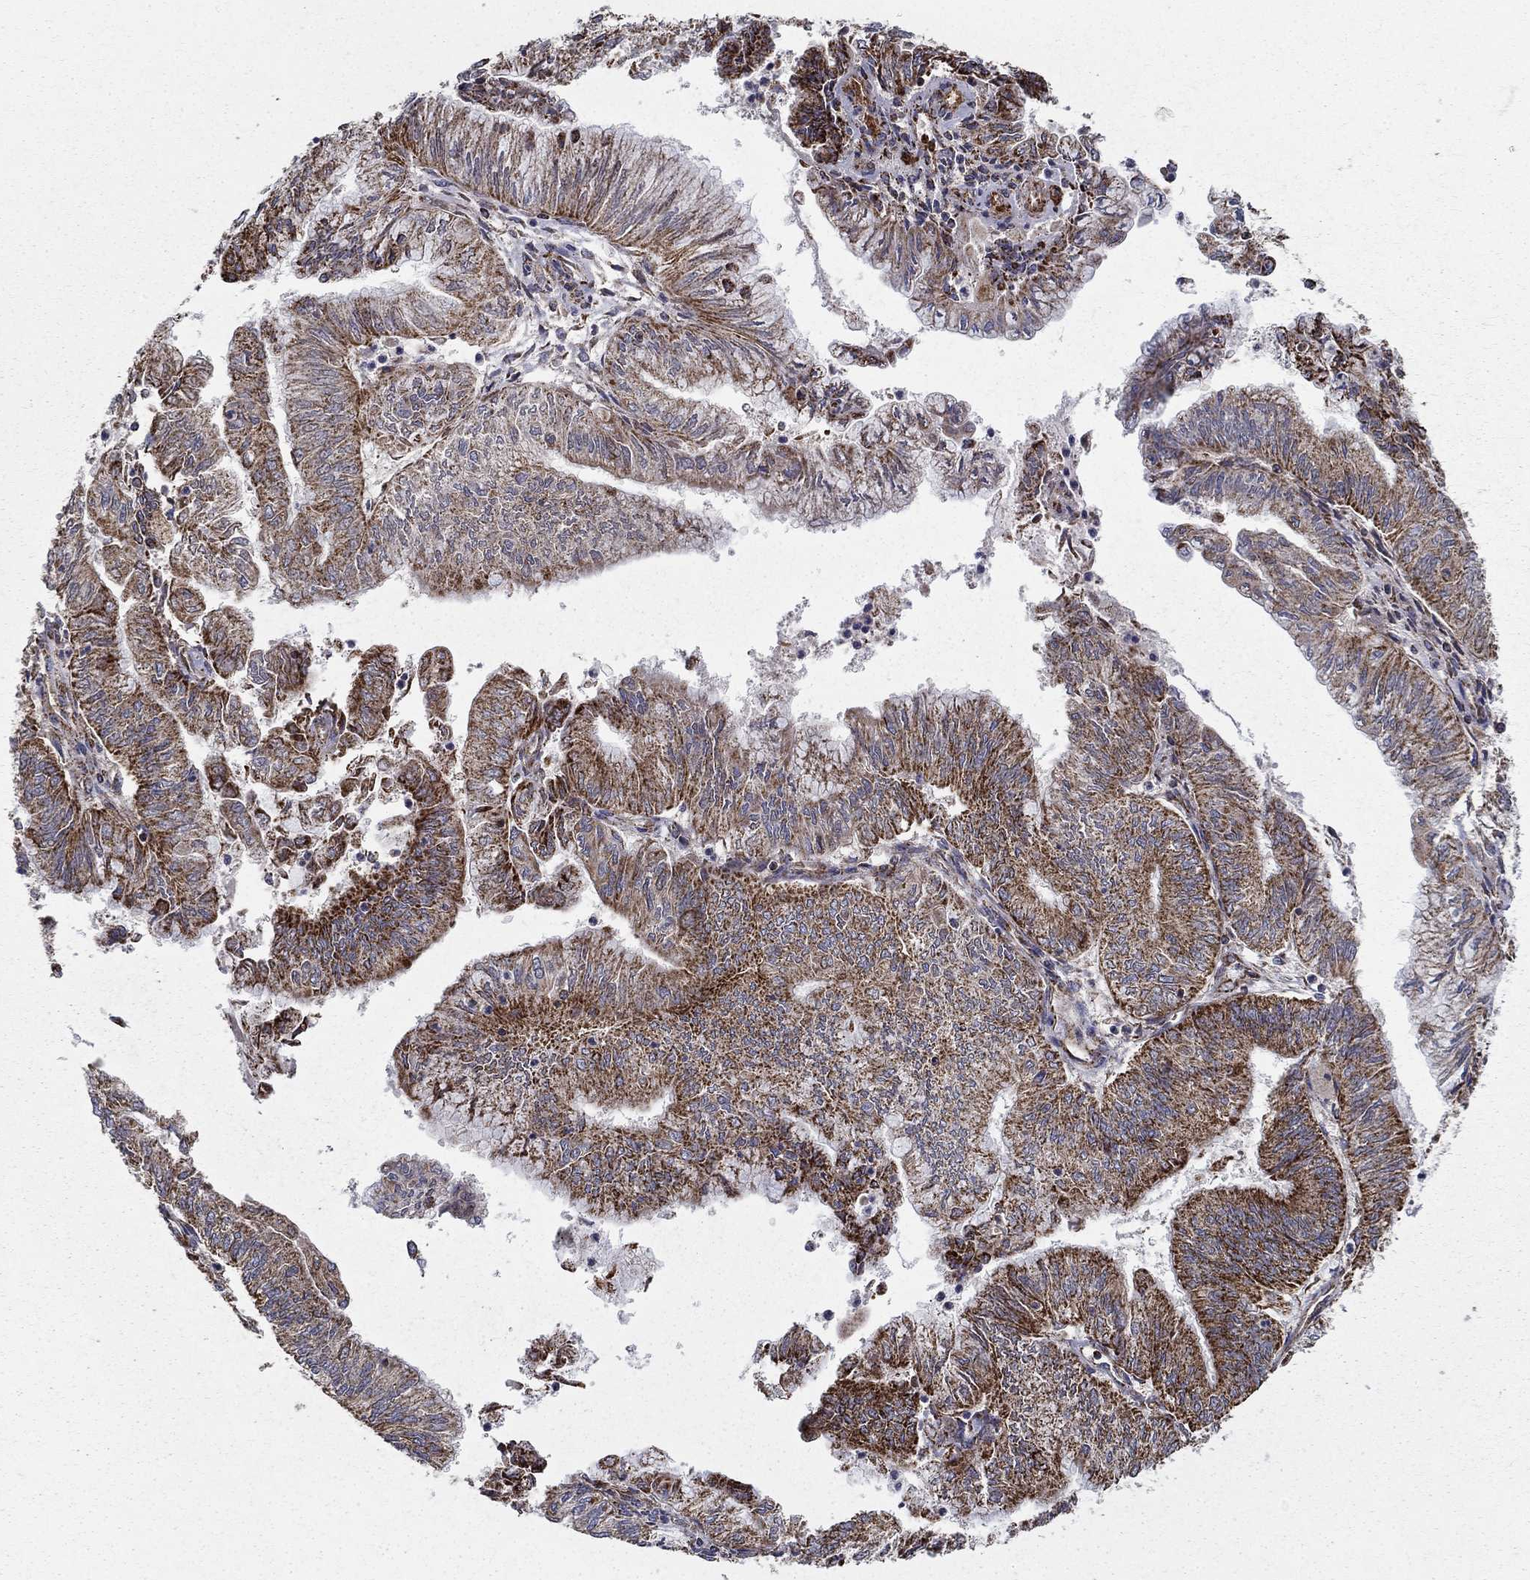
{"staining": {"intensity": "moderate", "quantity": ">75%", "location": "cytoplasmic/membranous"}, "tissue": "endometrial cancer", "cell_type": "Tumor cells", "image_type": "cancer", "snomed": [{"axis": "morphology", "description": "Adenocarcinoma, NOS"}, {"axis": "topography", "description": "Endometrium"}], "caption": "IHC of human endometrial cancer demonstrates medium levels of moderate cytoplasmic/membranous expression in about >75% of tumor cells. Nuclei are stained in blue.", "gene": "NDUFS8", "patient": {"sex": "female", "age": 59}}